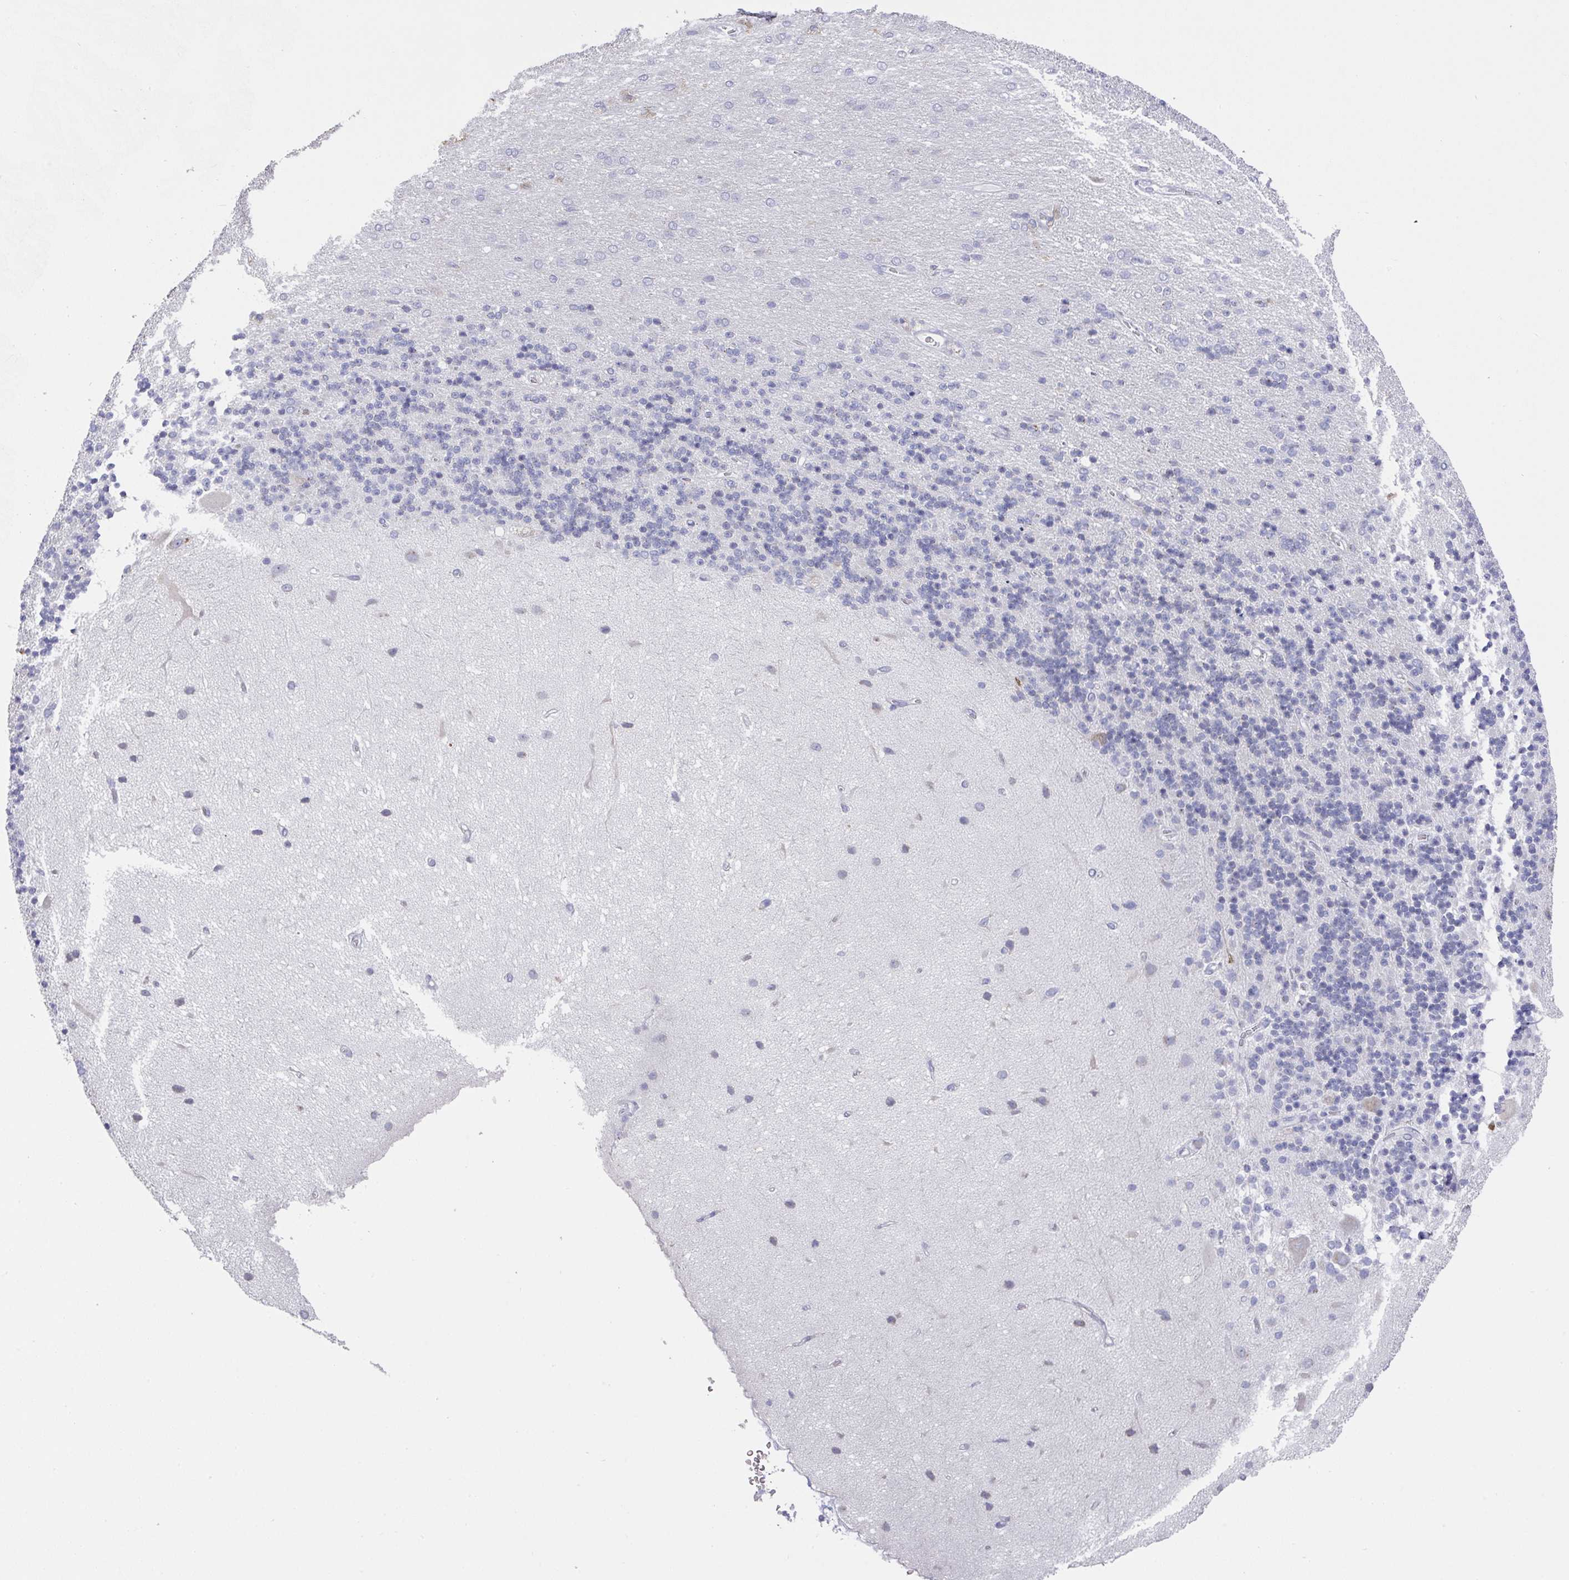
{"staining": {"intensity": "weak", "quantity": "<25%", "location": "cytoplasmic/membranous"}, "tissue": "cerebellum", "cell_type": "Cells in granular layer", "image_type": "normal", "snomed": [{"axis": "morphology", "description": "Normal tissue, NOS"}, {"axis": "topography", "description": "Cerebellum"}], "caption": "IHC image of unremarkable cerebellum stained for a protein (brown), which demonstrates no positivity in cells in granular layer.", "gene": "VKORC1L1", "patient": {"sex": "female", "age": 29}}